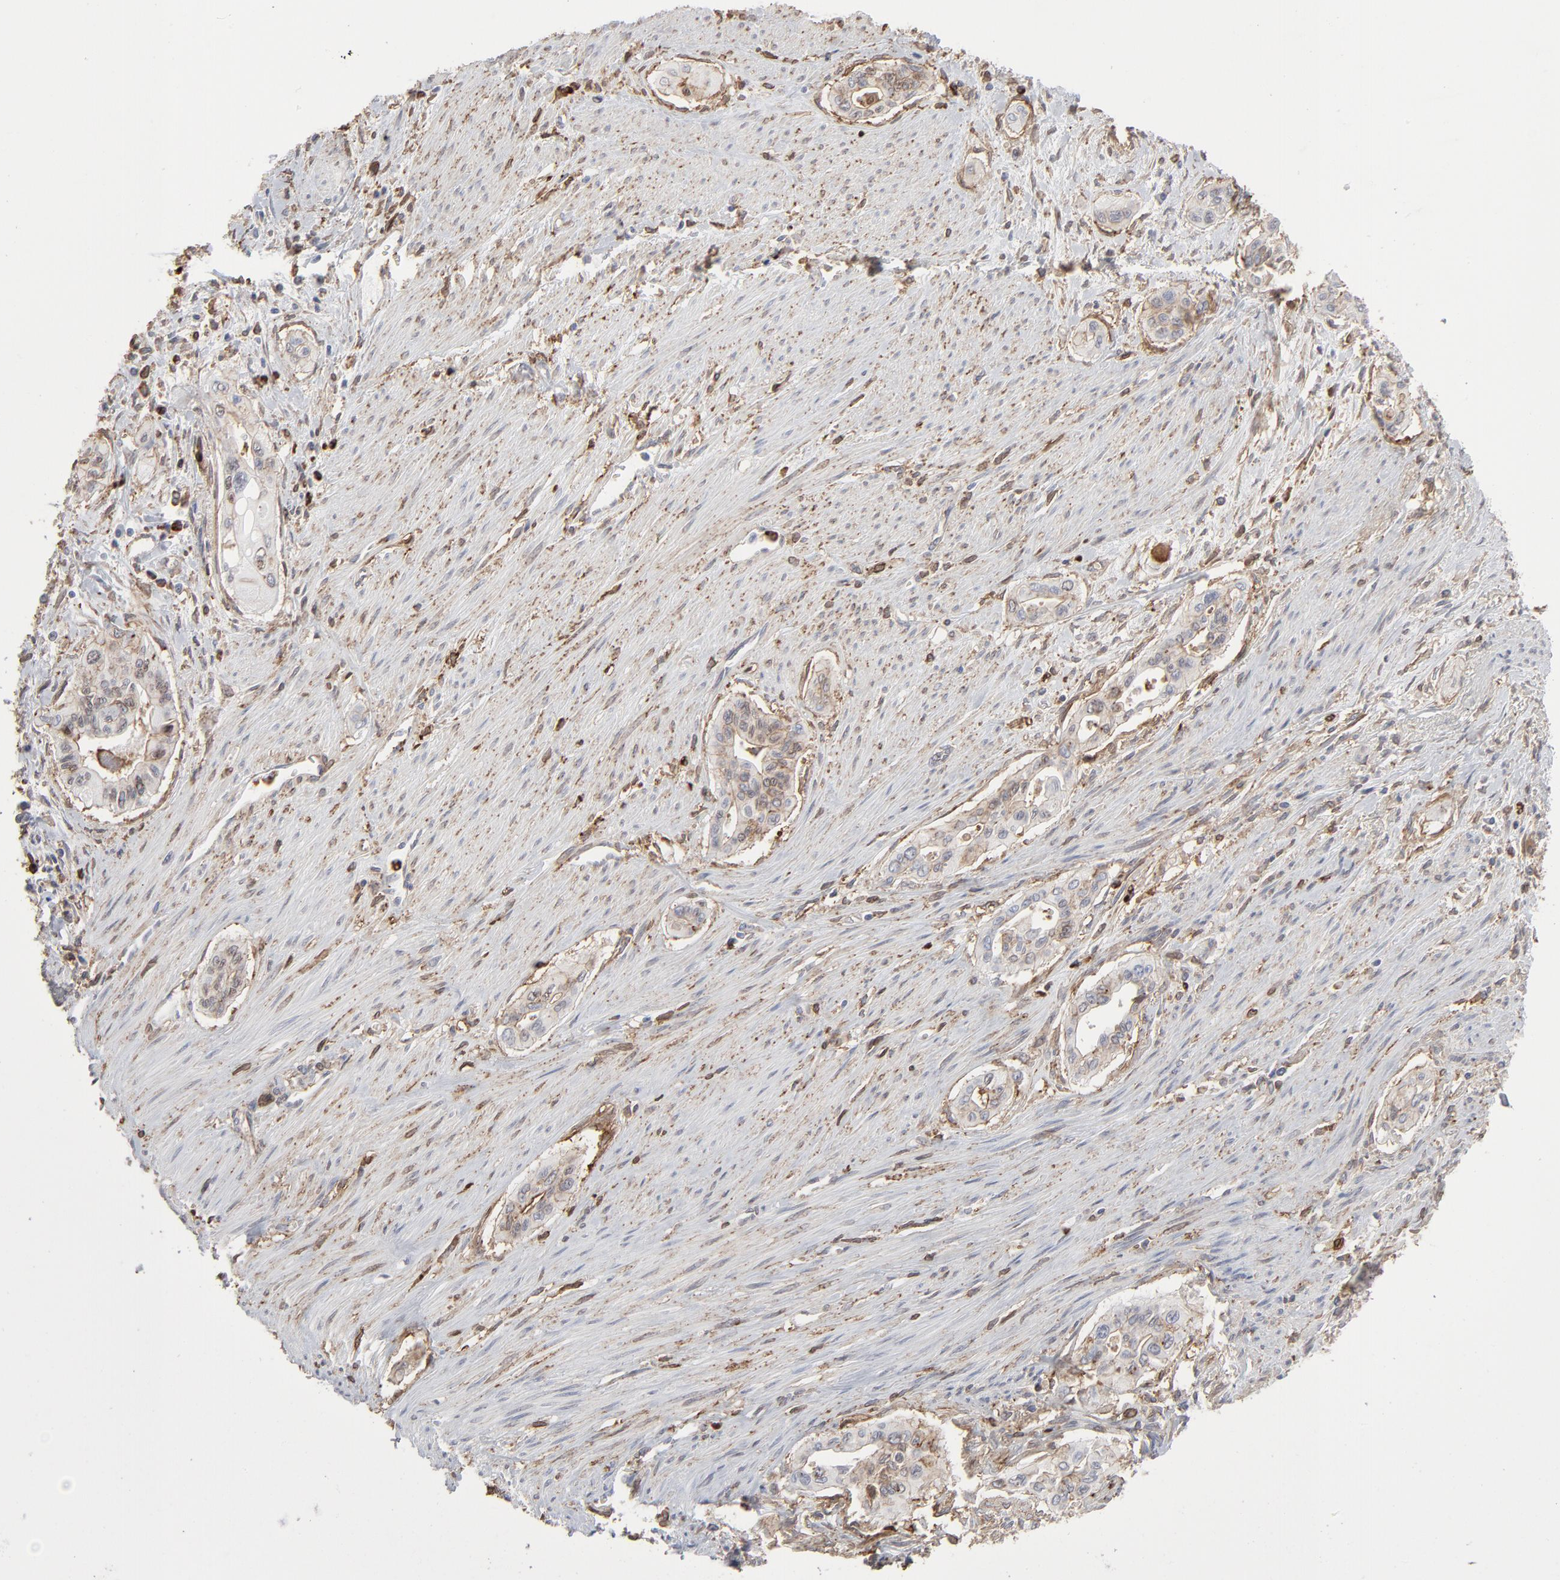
{"staining": {"intensity": "weak", "quantity": "25%-75%", "location": "cytoplasmic/membranous"}, "tissue": "pancreatic cancer", "cell_type": "Tumor cells", "image_type": "cancer", "snomed": [{"axis": "morphology", "description": "Adenocarcinoma, NOS"}, {"axis": "topography", "description": "Pancreas"}], "caption": "Protein expression analysis of adenocarcinoma (pancreatic) reveals weak cytoplasmic/membranous expression in about 25%-75% of tumor cells.", "gene": "ANXA5", "patient": {"sex": "male", "age": 77}}